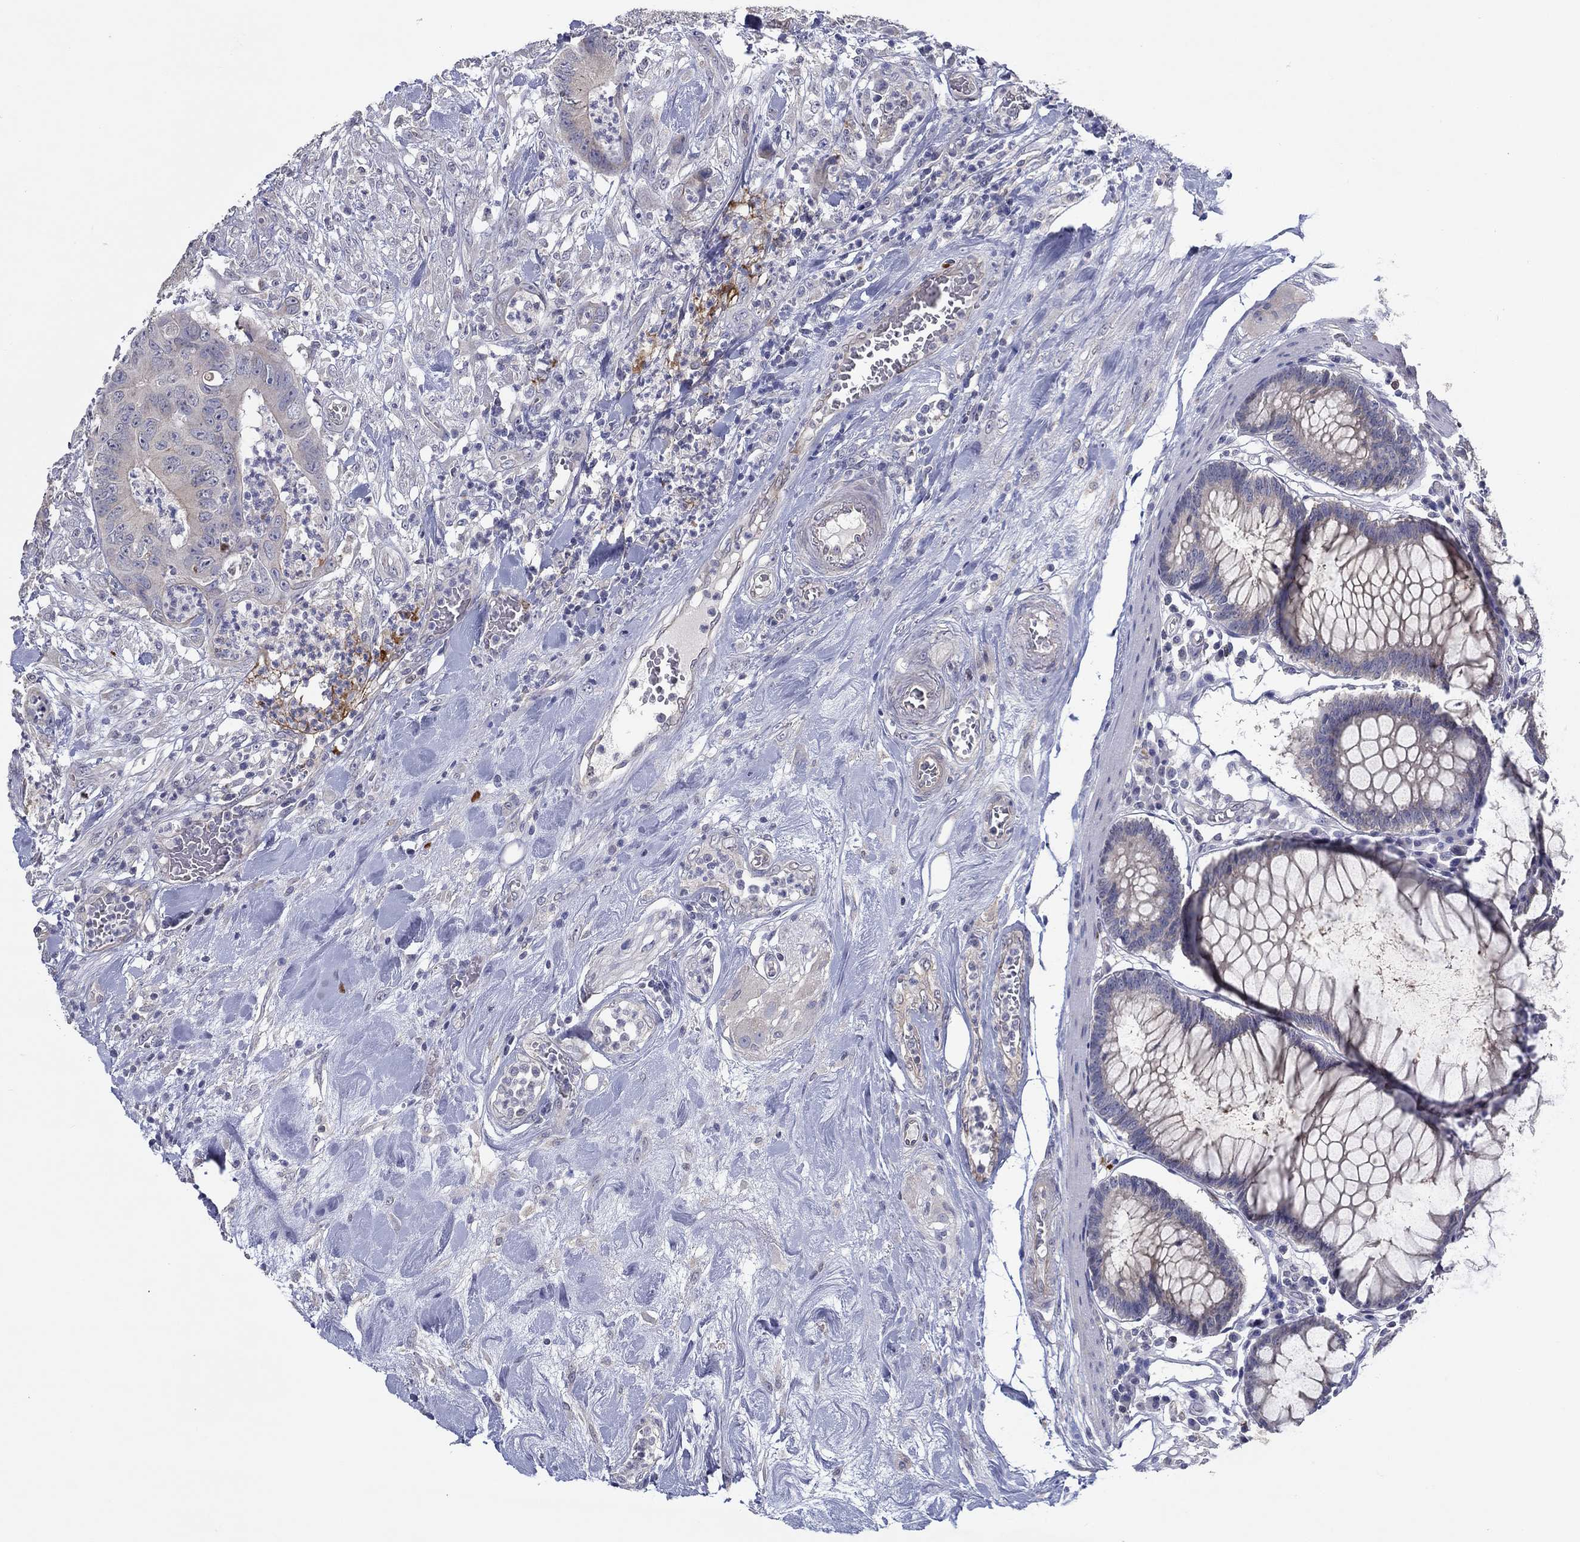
{"staining": {"intensity": "negative", "quantity": "none", "location": "none"}, "tissue": "colorectal cancer", "cell_type": "Tumor cells", "image_type": "cancer", "snomed": [{"axis": "morphology", "description": "Adenocarcinoma, NOS"}, {"axis": "topography", "description": "Colon"}], "caption": "IHC micrograph of neoplastic tissue: colorectal adenocarcinoma stained with DAB displays no significant protein expression in tumor cells.", "gene": "ERMP1", "patient": {"sex": "male", "age": 84}}